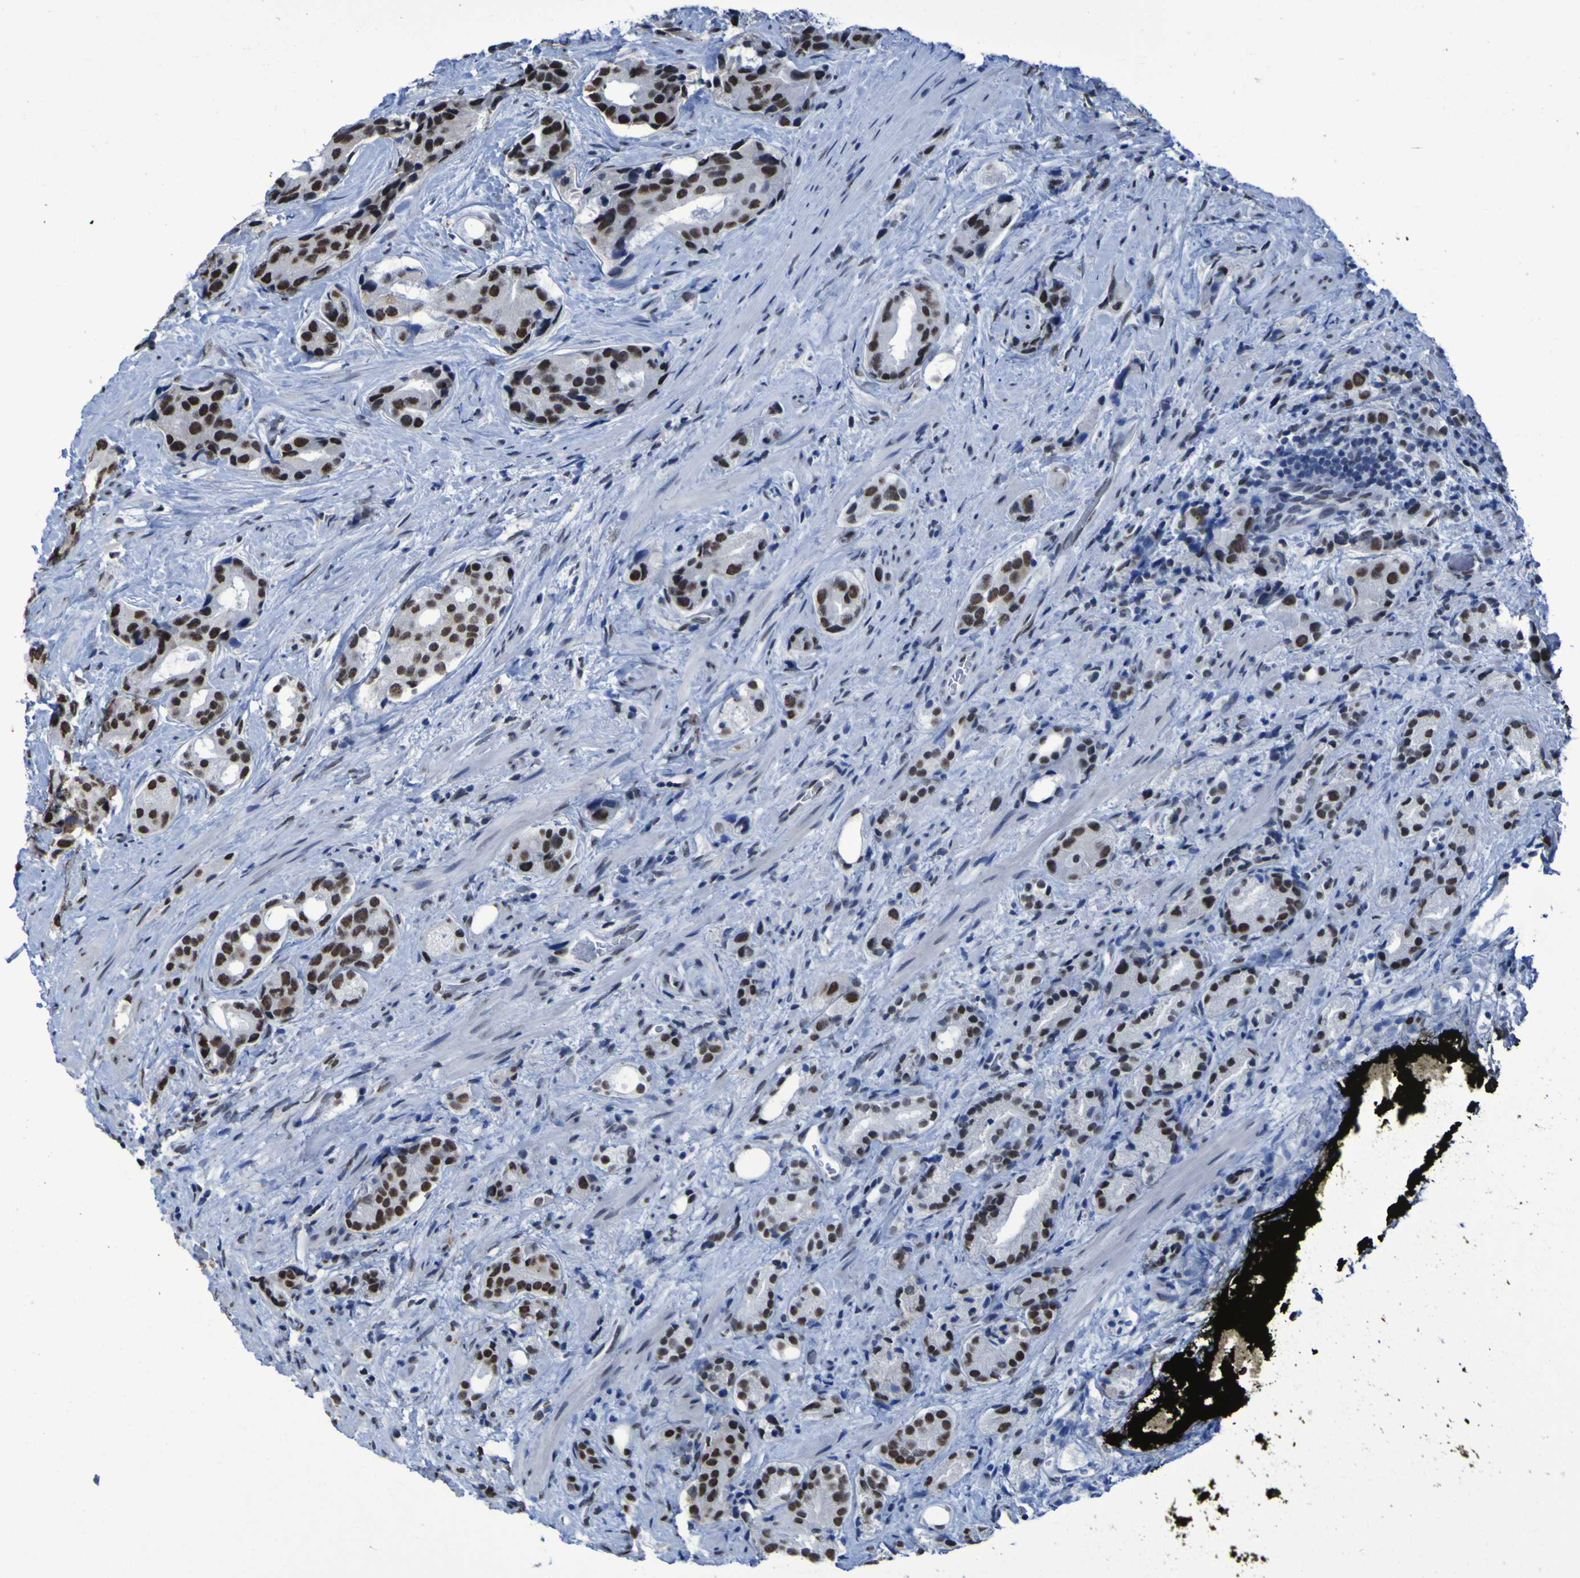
{"staining": {"intensity": "strong", "quantity": ">75%", "location": "nuclear"}, "tissue": "prostate cancer", "cell_type": "Tumor cells", "image_type": "cancer", "snomed": [{"axis": "morphology", "description": "Adenocarcinoma, High grade"}, {"axis": "topography", "description": "Prostate"}], "caption": "Immunohistochemistry image of human prostate adenocarcinoma (high-grade) stained for a protein (brown), which displays high levels of strong nuclear positivity in approximately >75% of tumor cells.", "gene": "HNRNPR", "patient": {"sex": "male", "age": 71}}